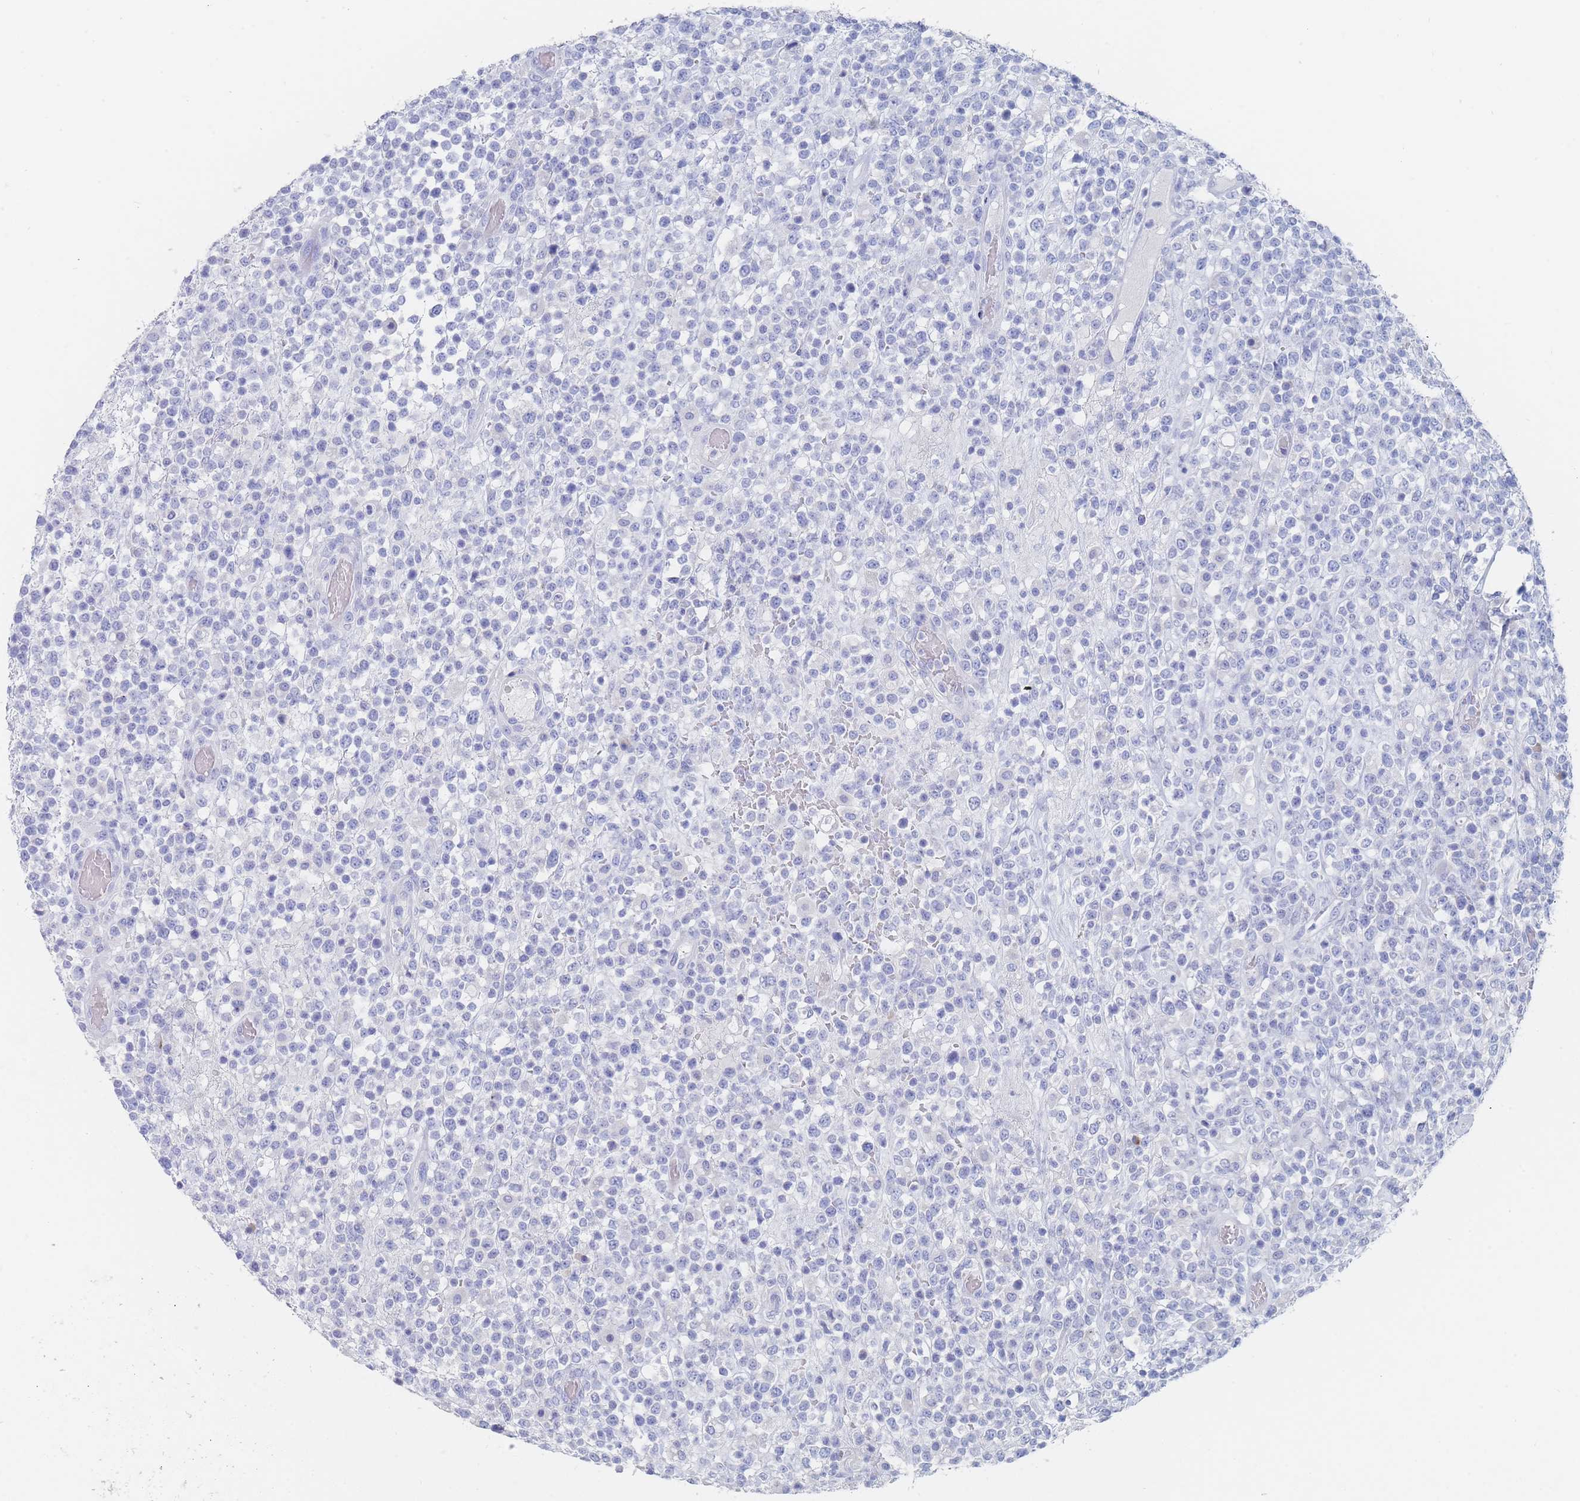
{"staining": {"intensity": "negative", "quantity": "none", "location": "none"}, "tissue": "lymphoma", "cell_type": "Tumor cells", "image_type": "cancer", "snomed": [{"axis": "morphology", "description": "Malignant lymphoma, non-Hodgkin's type, High grade"}, {"axis": "topography", "description": "Colon"}], "caption": "High magnification brightfield microscopy of high-grade malignant lymphoma, non-Hodgkin's type stained with DAB (brown) and counterstained with hematoxylin (blue): tumor cells show no significant expression. The staining is performed using DAB brown chromogen with nuclei counter-stained in using hematoxylin.", "gene": "SLC25A35", "patient": {"sex": "female", "age": 53}}